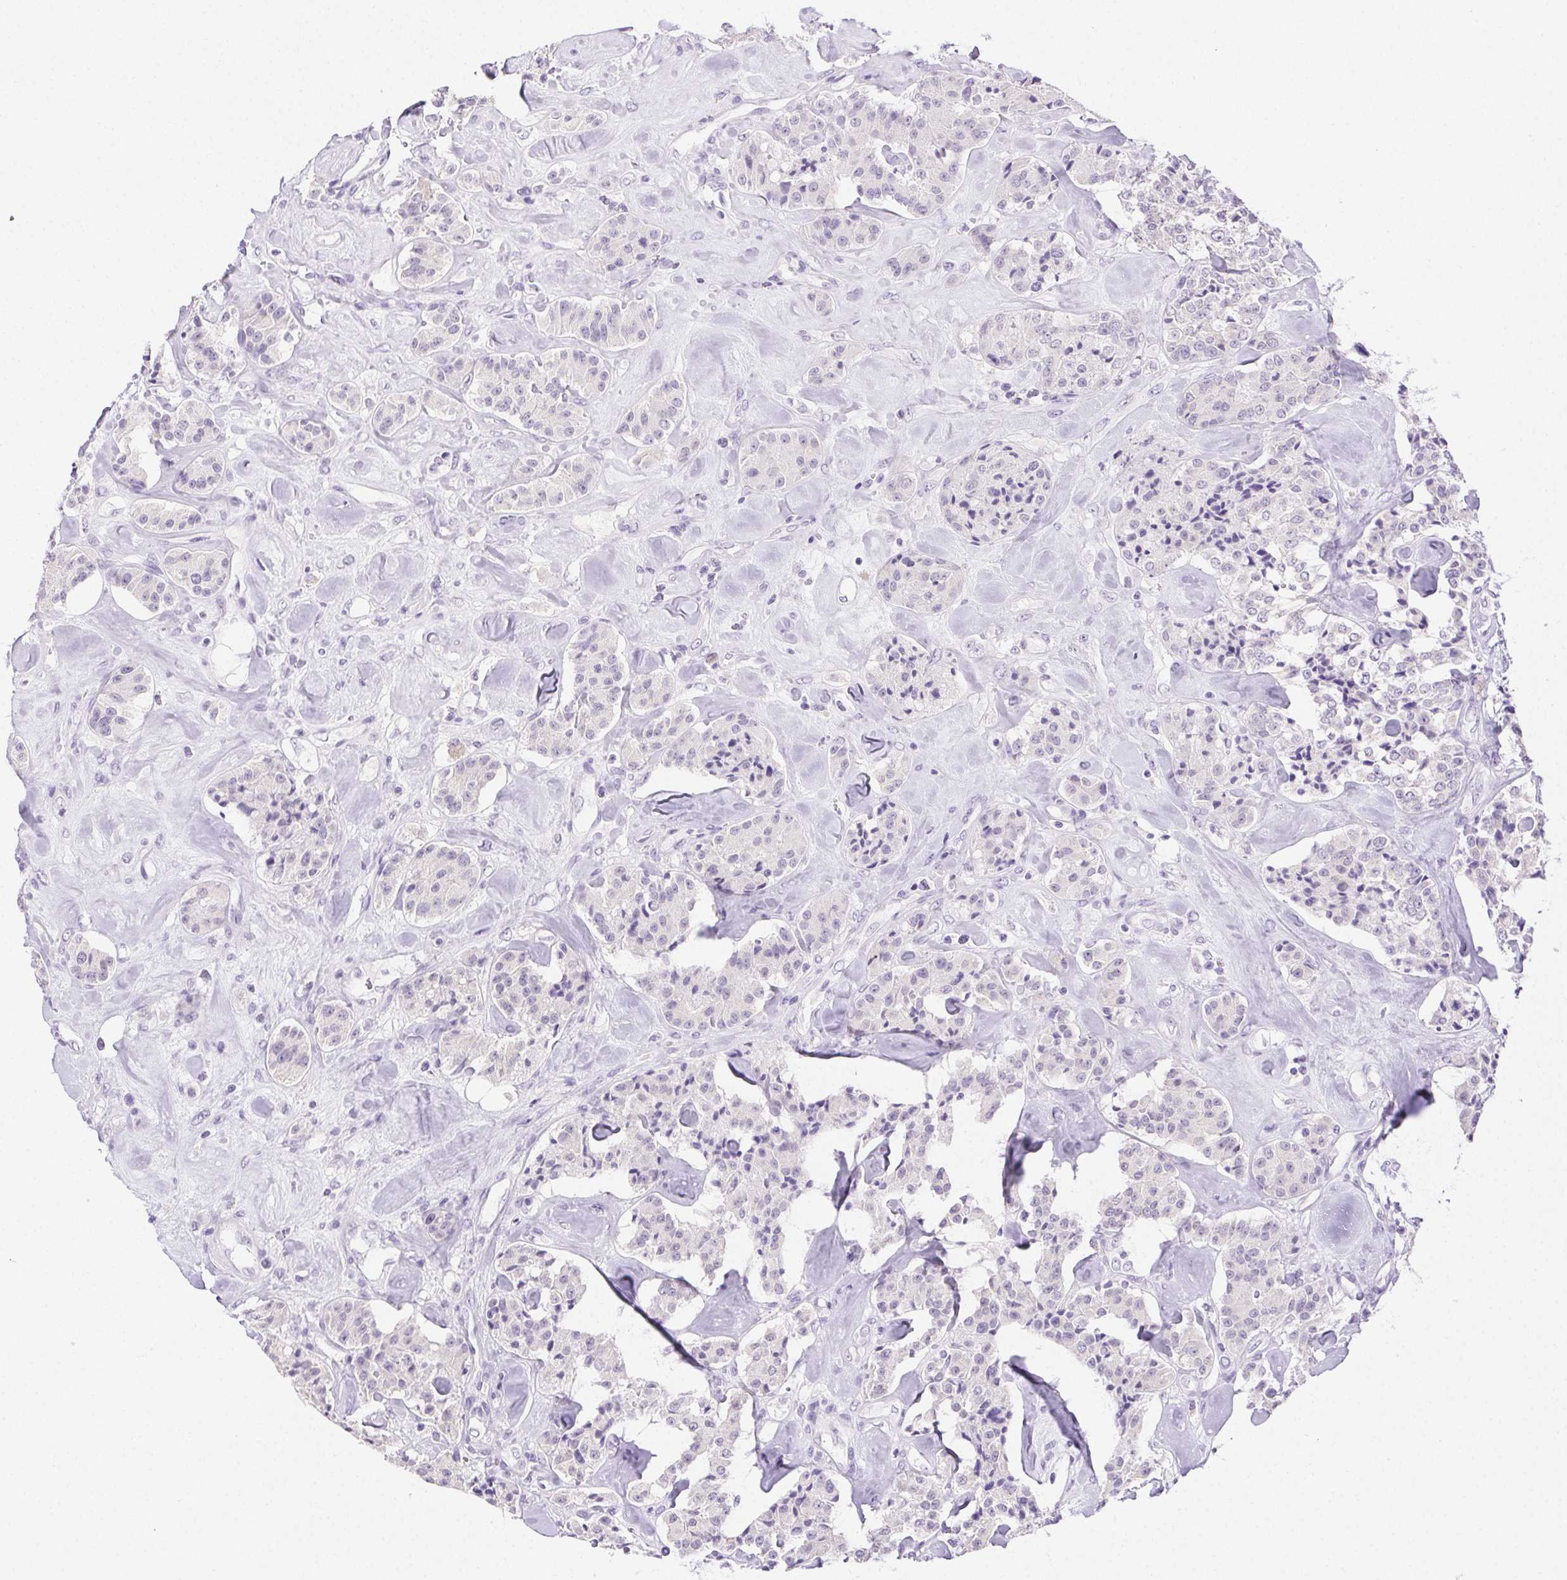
{"staining": {"intensity": "negative", "quantity": "none", "location": "none"}, "tissue": "carcinoid", "cell_type": "Tumor cells", "image_type": "cancer", "snomed": [{"axis": "morphology", "description": "Carcinoid, malignant, NOS"}, {"axis": "topography", "description": "Pancreas"}], "caption": "An immunohistochemistry micrograph of carcinoid is shown. There is no staining in tumor cells of carcinoid.", "gene": "CLDN10", "patient": {"sex": "male", "age": 41}}